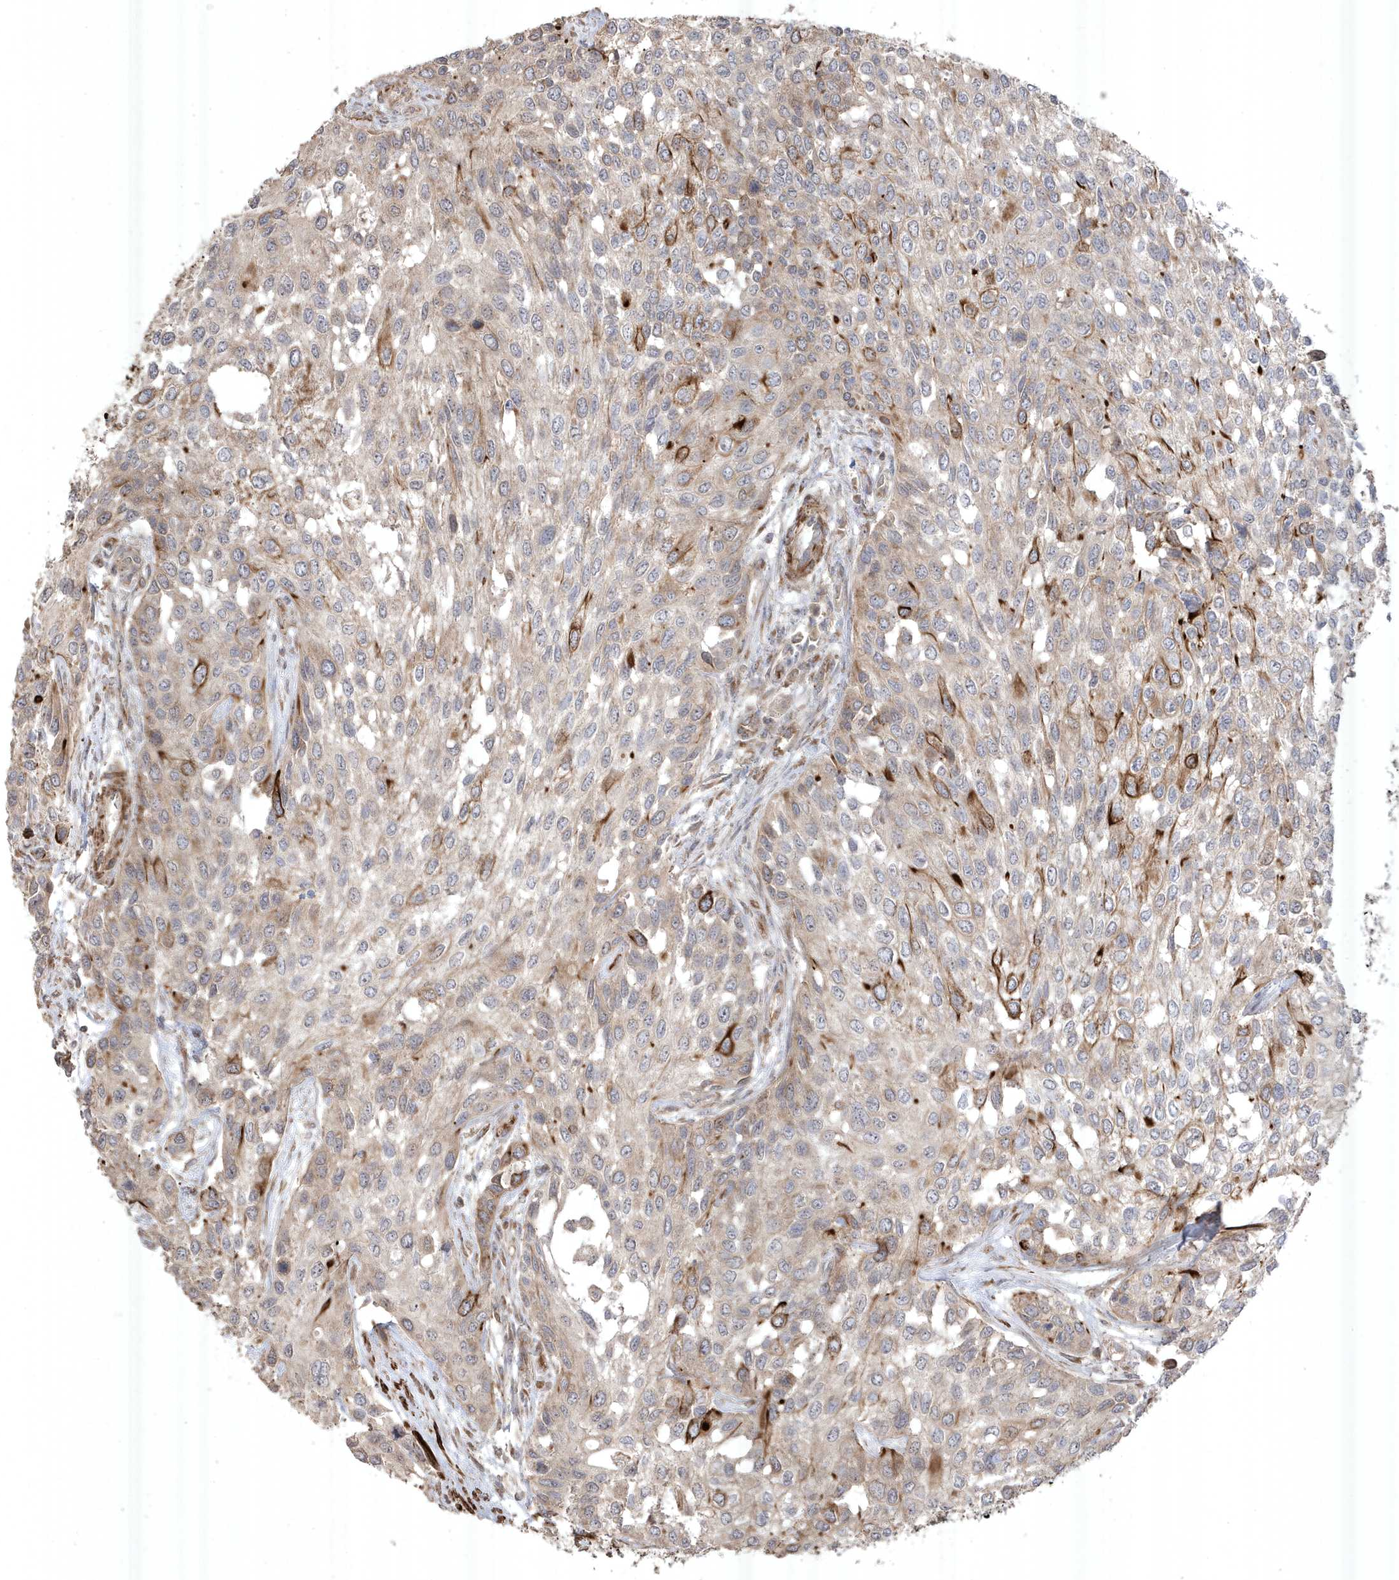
{"staining": {"intensity": "strong", "quantity": "<25%", "location": "cytoplasmic/membranous"}, "tissue": "urothelial cancer", "cell_type": "Tumor cells", "image_type": "cancer", "snomed": [{"axis": "morphology", "description": "Normal tissue, NOS"}, {"axis": "morphology", "description": "Urothelial carcinoma, High grade"}, {"axis": "topography", "description": "Vascular tissue"}, {"axis": "topography", "description": "Urinary bladder"}], "caption": "Strong cytoplasmic/membranous positivity is seen in approximately <25% of tumor cells in urothelial cancer. (Stains: DAB (3,3'-diaminobenzidine) in brown, nuclei in blue, Microscopy: brightfield microscopy at high magnification).", "gene": "CETN3", "patient": {"sex": "female", "age": 56}}